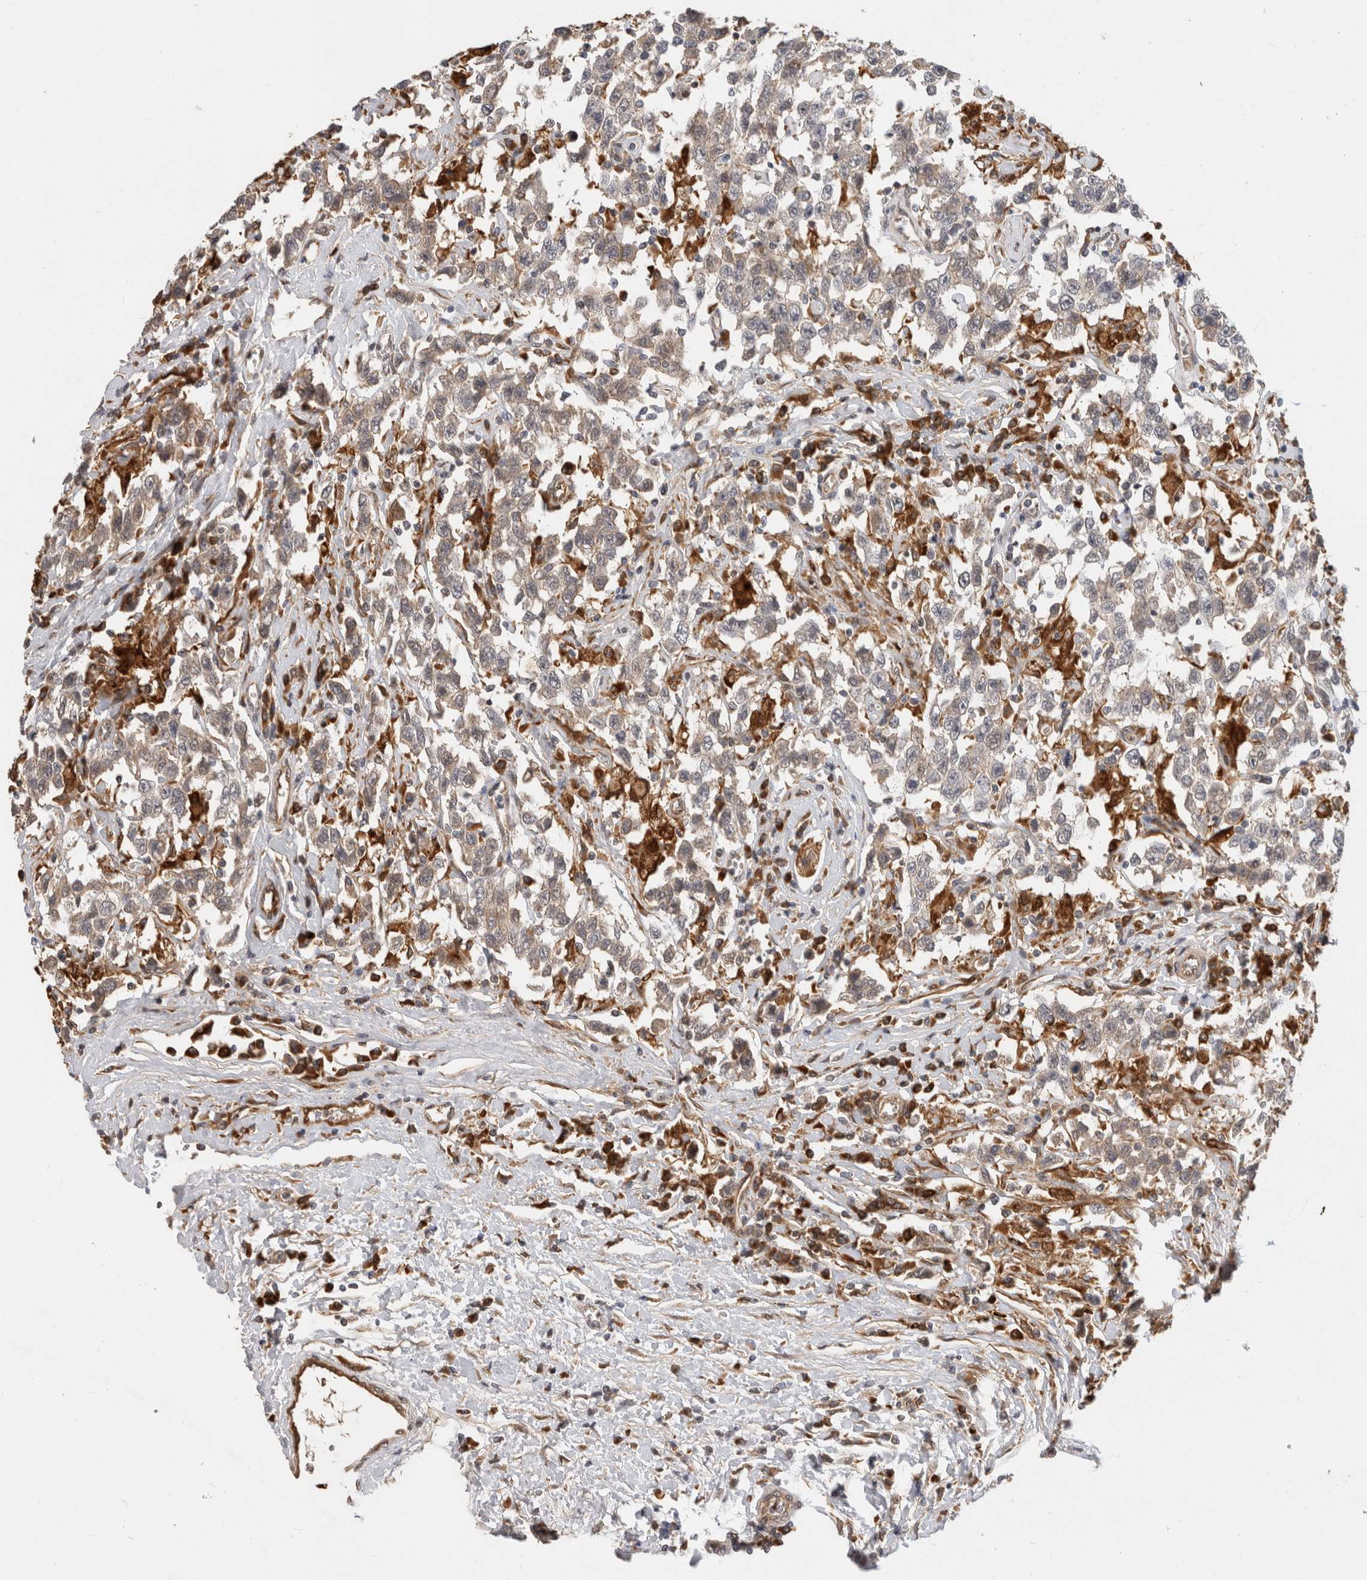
{"staining": {"intensity": "negative", "quantity": "none", "location": "none"}, "tissue": "testis cancer", "cell_type": "Tumor cells", "image_type": "cancer", "snomed": [{"axis": "morphology", "description": "Seminoma, NOS"}, {"axis": "topography", "description": "Testis"}], "caption": "Immunohistochemical staining of human seminoma (testis) reveals no significant expression in tumor cells. (Stains: DAB (3,3'-diaminobenzidine) immunohistochemistry (IHC) with hematoxylin counter stain, Microscopy: brightfield microscopy at high magnification).", "gene": "APOL2", "patient": {"sex": "male", "age": 41}}